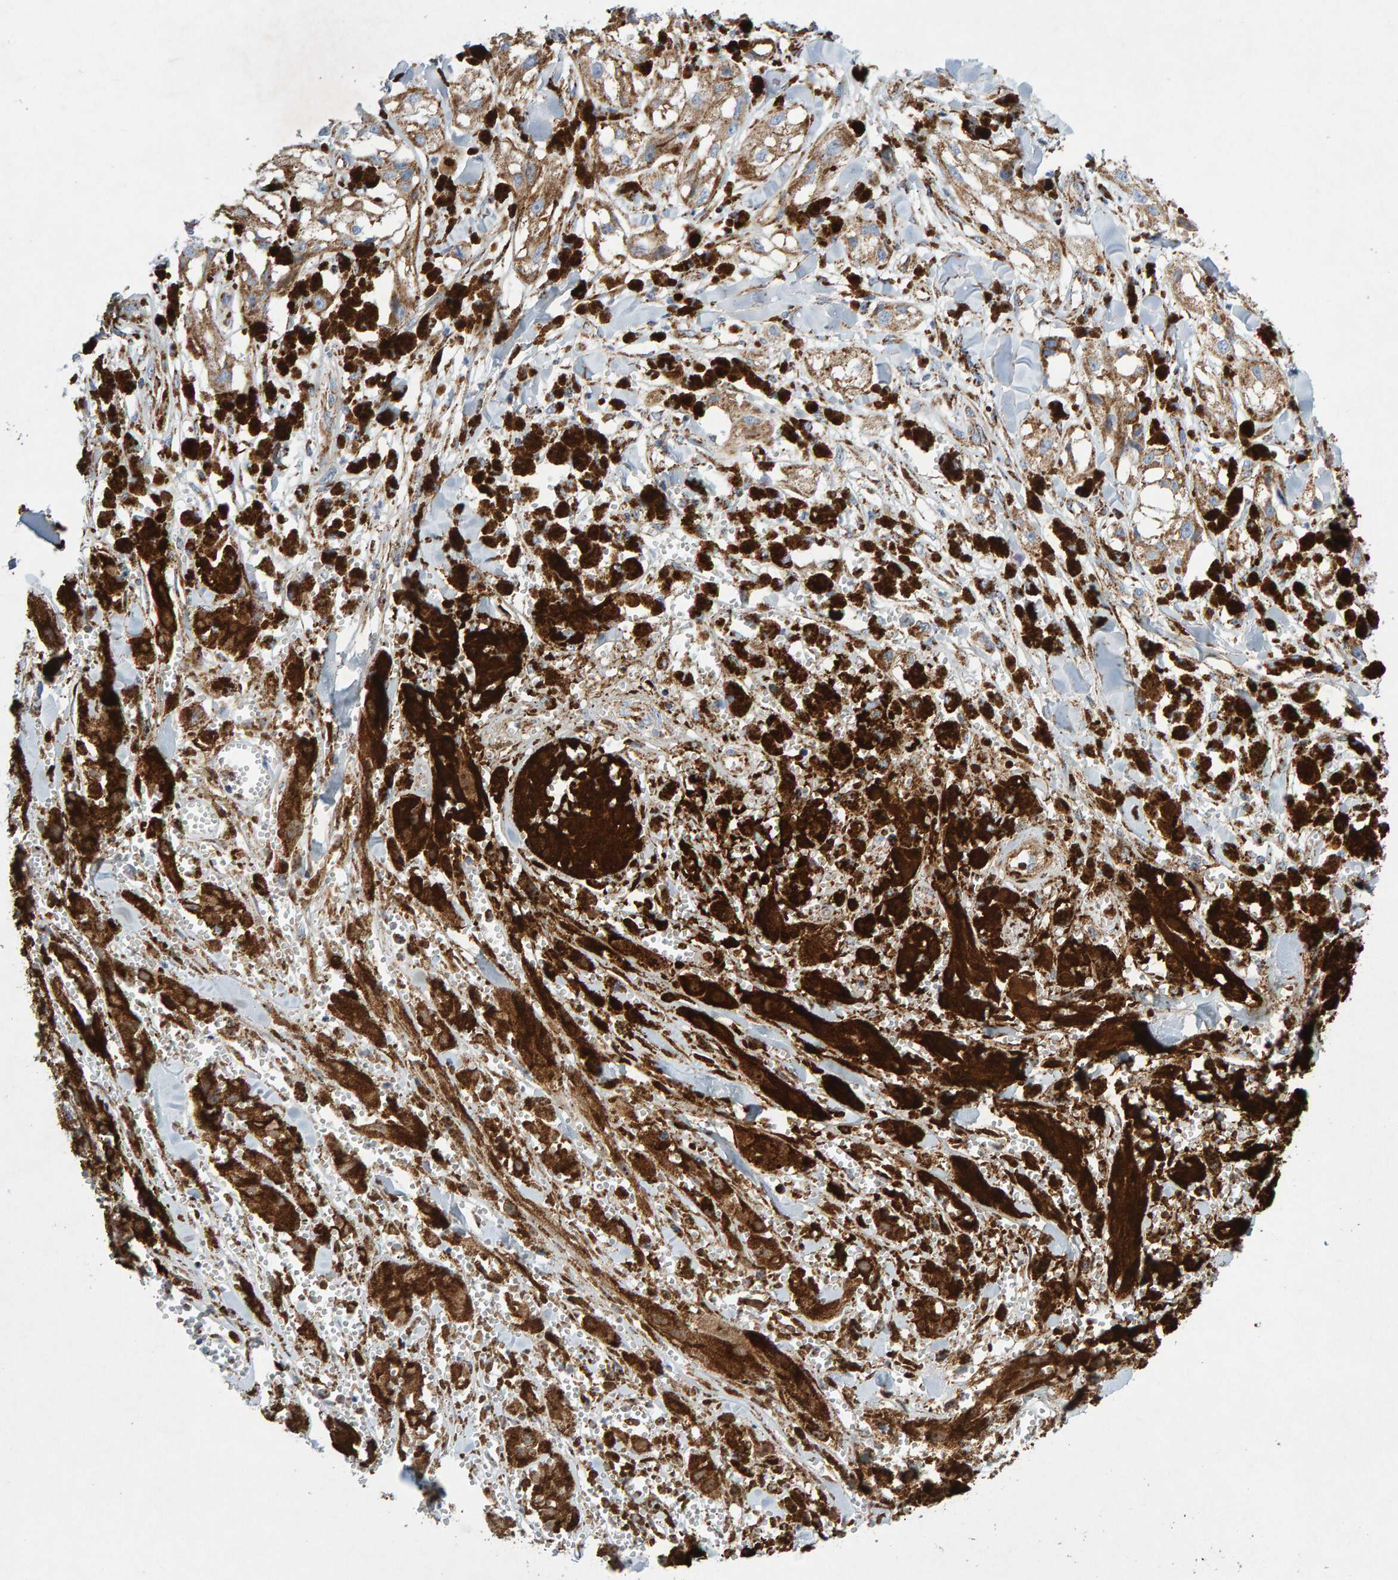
{"staining": {"intensity": "moderate", "quantity": ">75%", "location": "cytoplasmic/membranous"}, "tissue": "melanoma", "cell_type": "Tumor cells", "image_type": "cancer", "snomed": [{"axis": "morphology", "description": "Malignant melanoma, NOS"}, {"axis": "topography", "description": "Skin"}], "caption": "Malignant melanoma was stained to show a protein in brown. There is medium levels of moderate cytoplasmic/membranous staining in about >75% of tumor cells.", "gene": "GGTA1", "patient": {"sex": "male", "age": 88}}